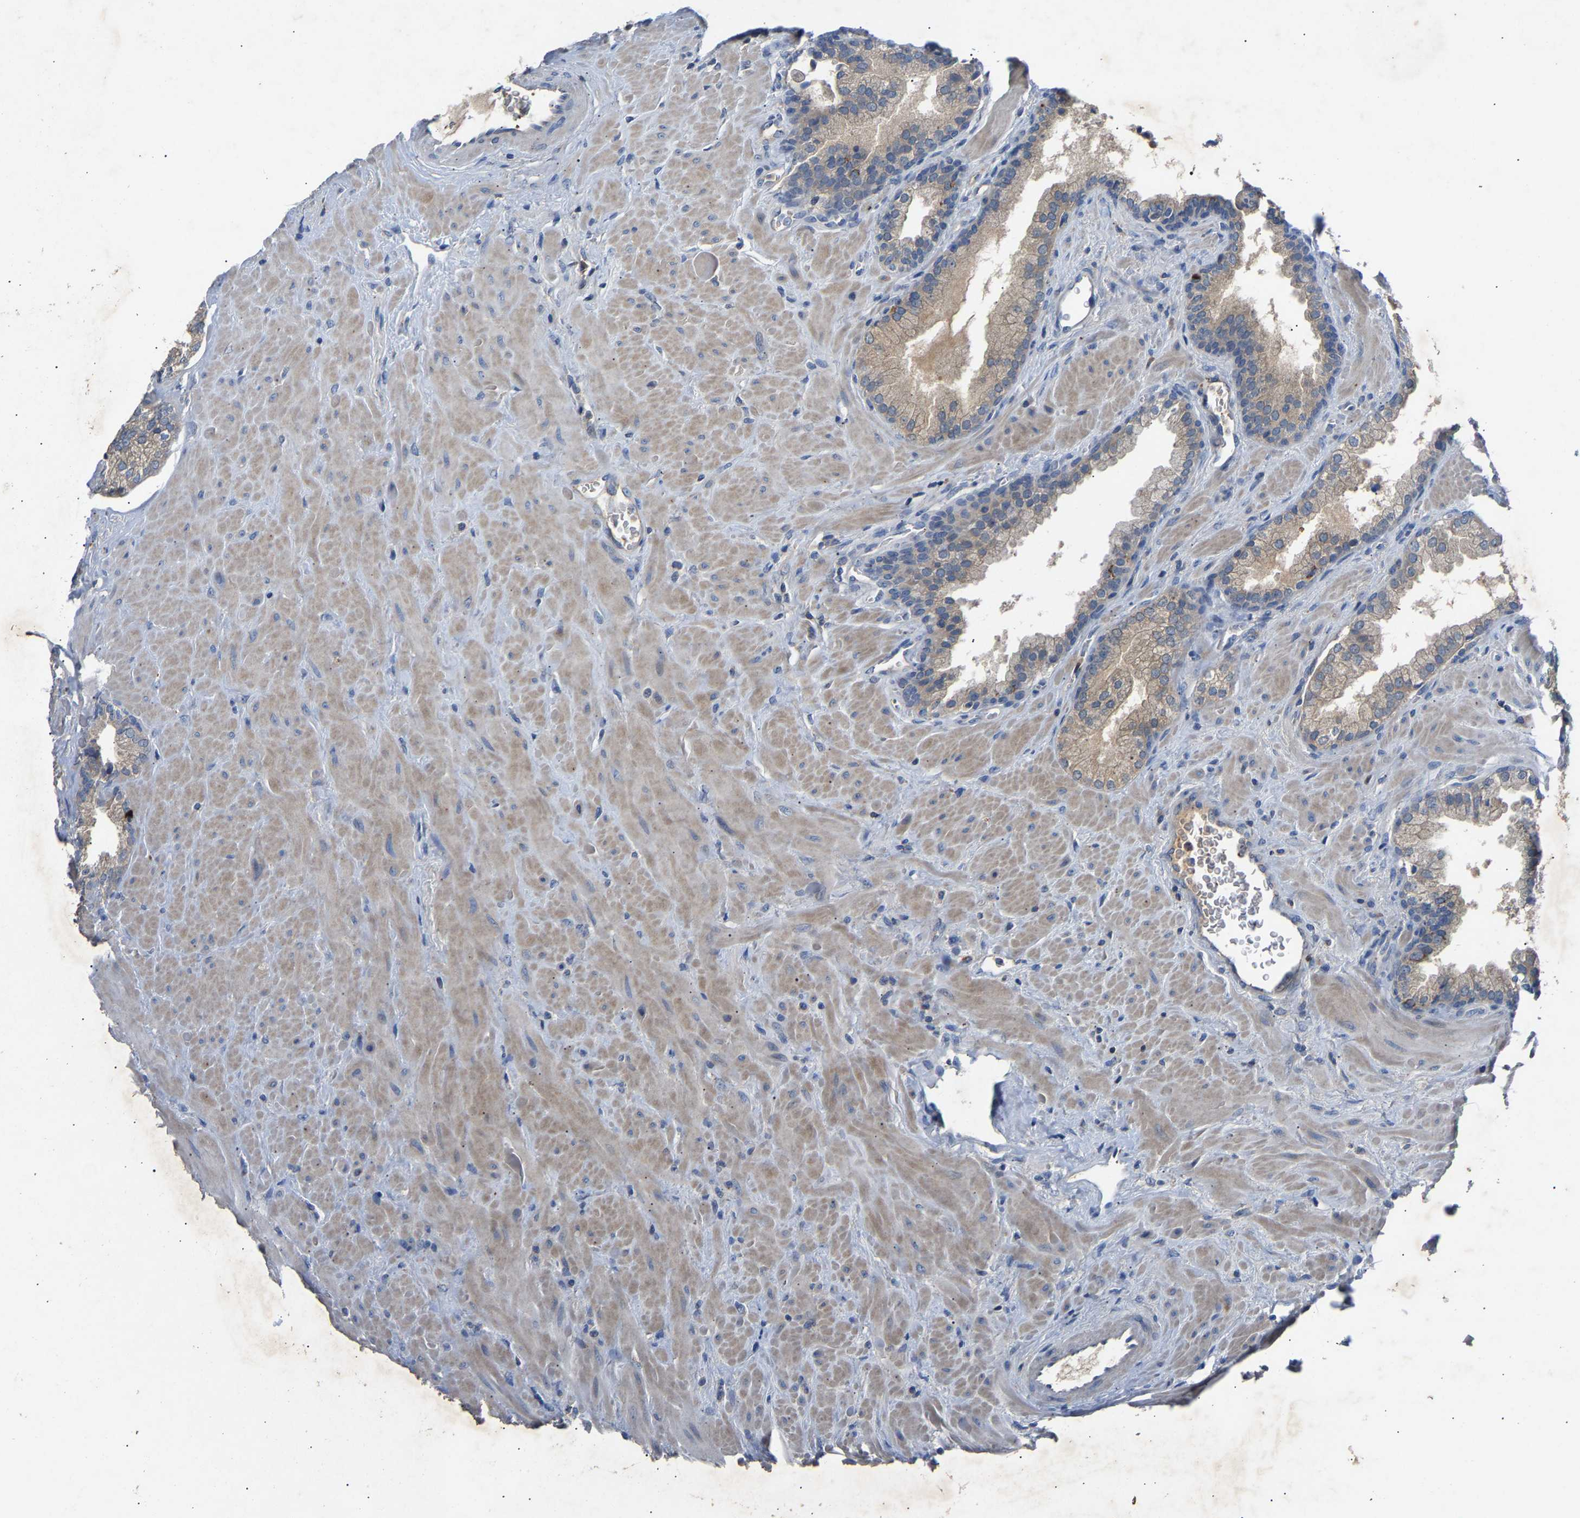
{"staining": {"intensity": "weak", "quantity": "<25%", "location": "cytoplasmic/membranous"}, "tissue": "prostate cancer", "cell_type": "Tumor cells", "image_type": "cancer", "snomed": [{"axis": "morphology", "description": "Adenocarcinoma, Low grade"}, {"axis": "topography", "description": "Prostate"}], "caption": "The IHC micrograph has no significant positivity in tumor cells of prostate adenocarcinoma (low-grade) tissue.", "gene": "CCDC171", "patient": {"sex": "male", "age": 71}}